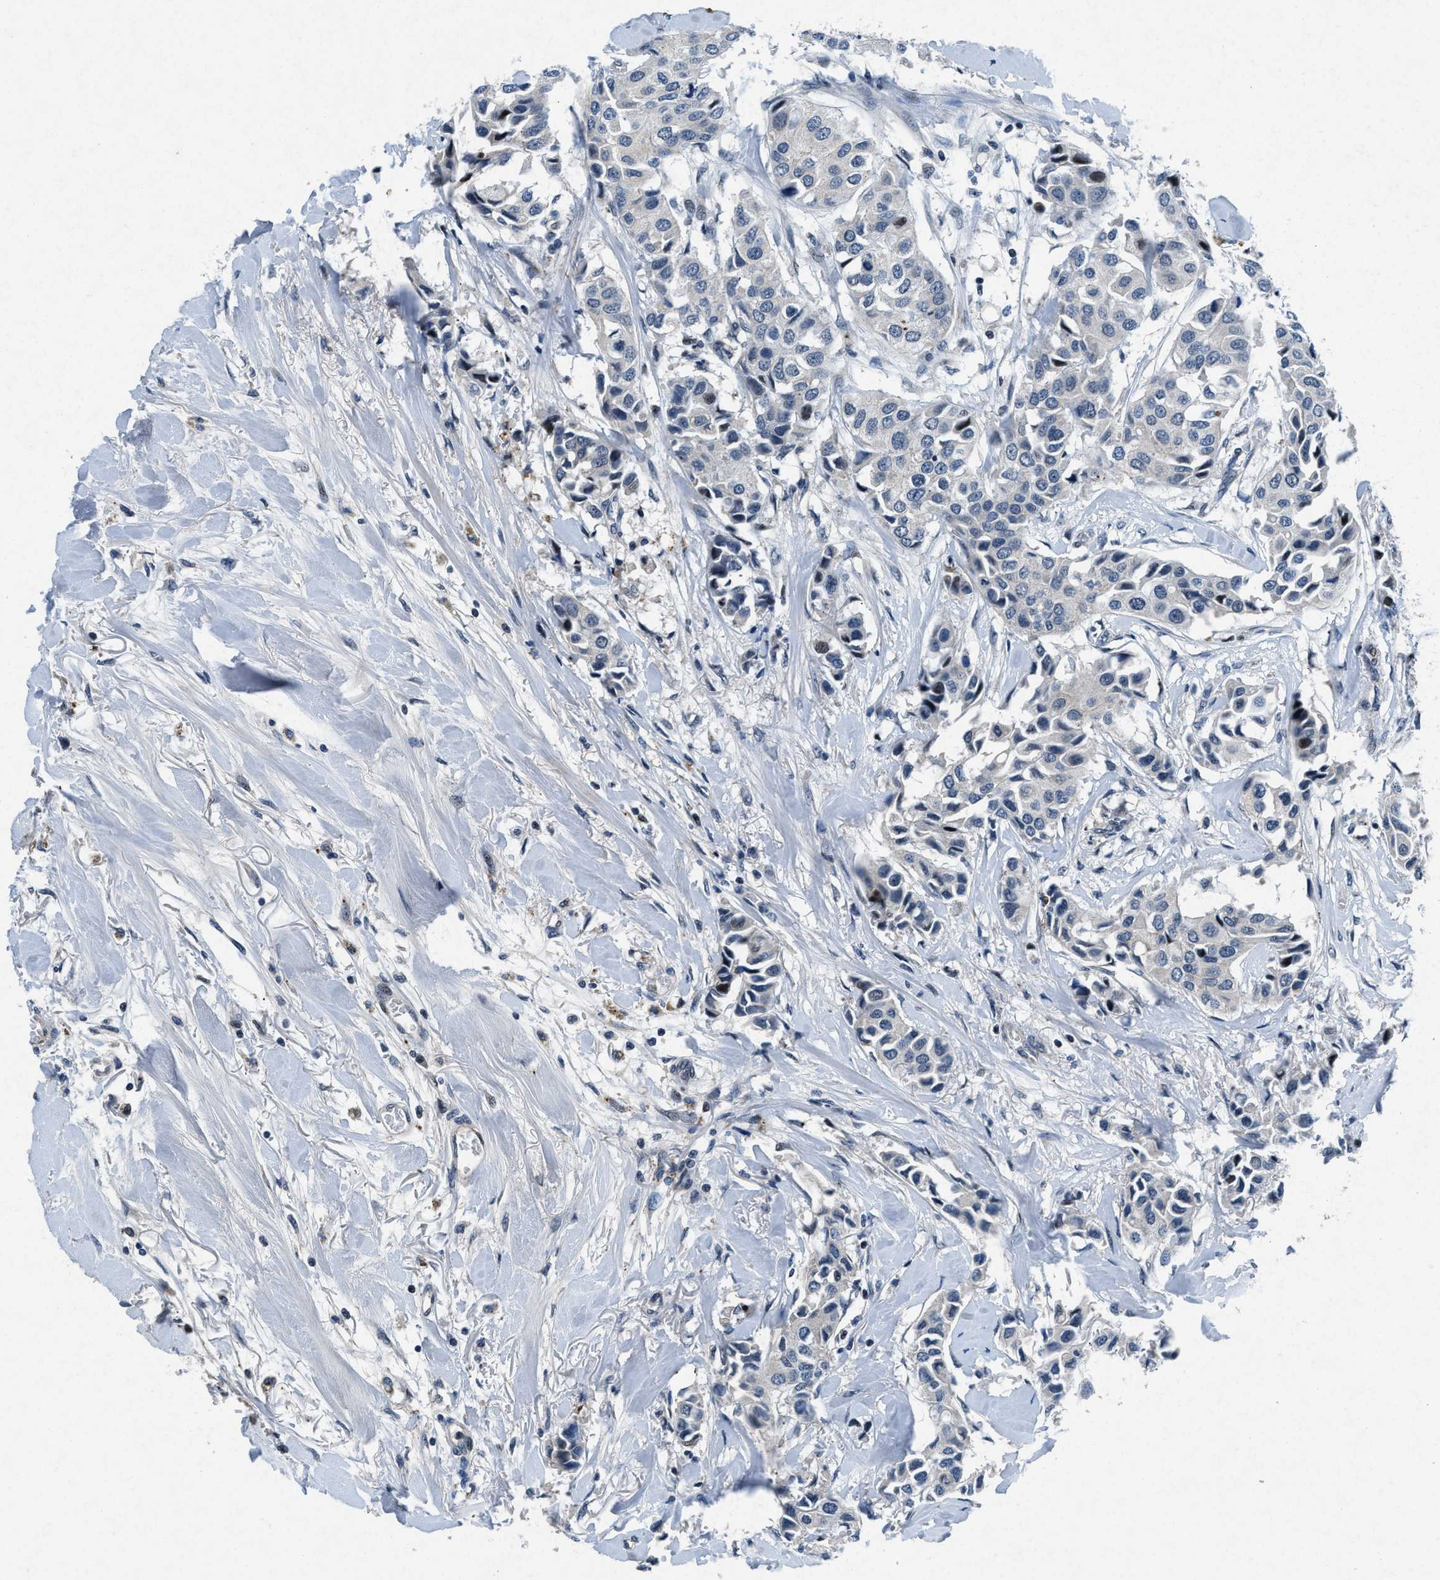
{"staining": {"intensity": "negative", "quantity": "none", "location": "none"}, "tissue": "breast cancer", "cell_type": "Tumor cells", "image_type": "cancer", "snomed": [{"axis": "morphology", "description": "Duct carcinoma"}, {"axis": "topography", "description": "Breast"}], "caption": "The photomicrograph reveals no significant positivity in tumor cells of infiltrating ductal carcinoma (breast).", "gene": "PHLDA1", "patient": {"sex": "female", "age": 80}}